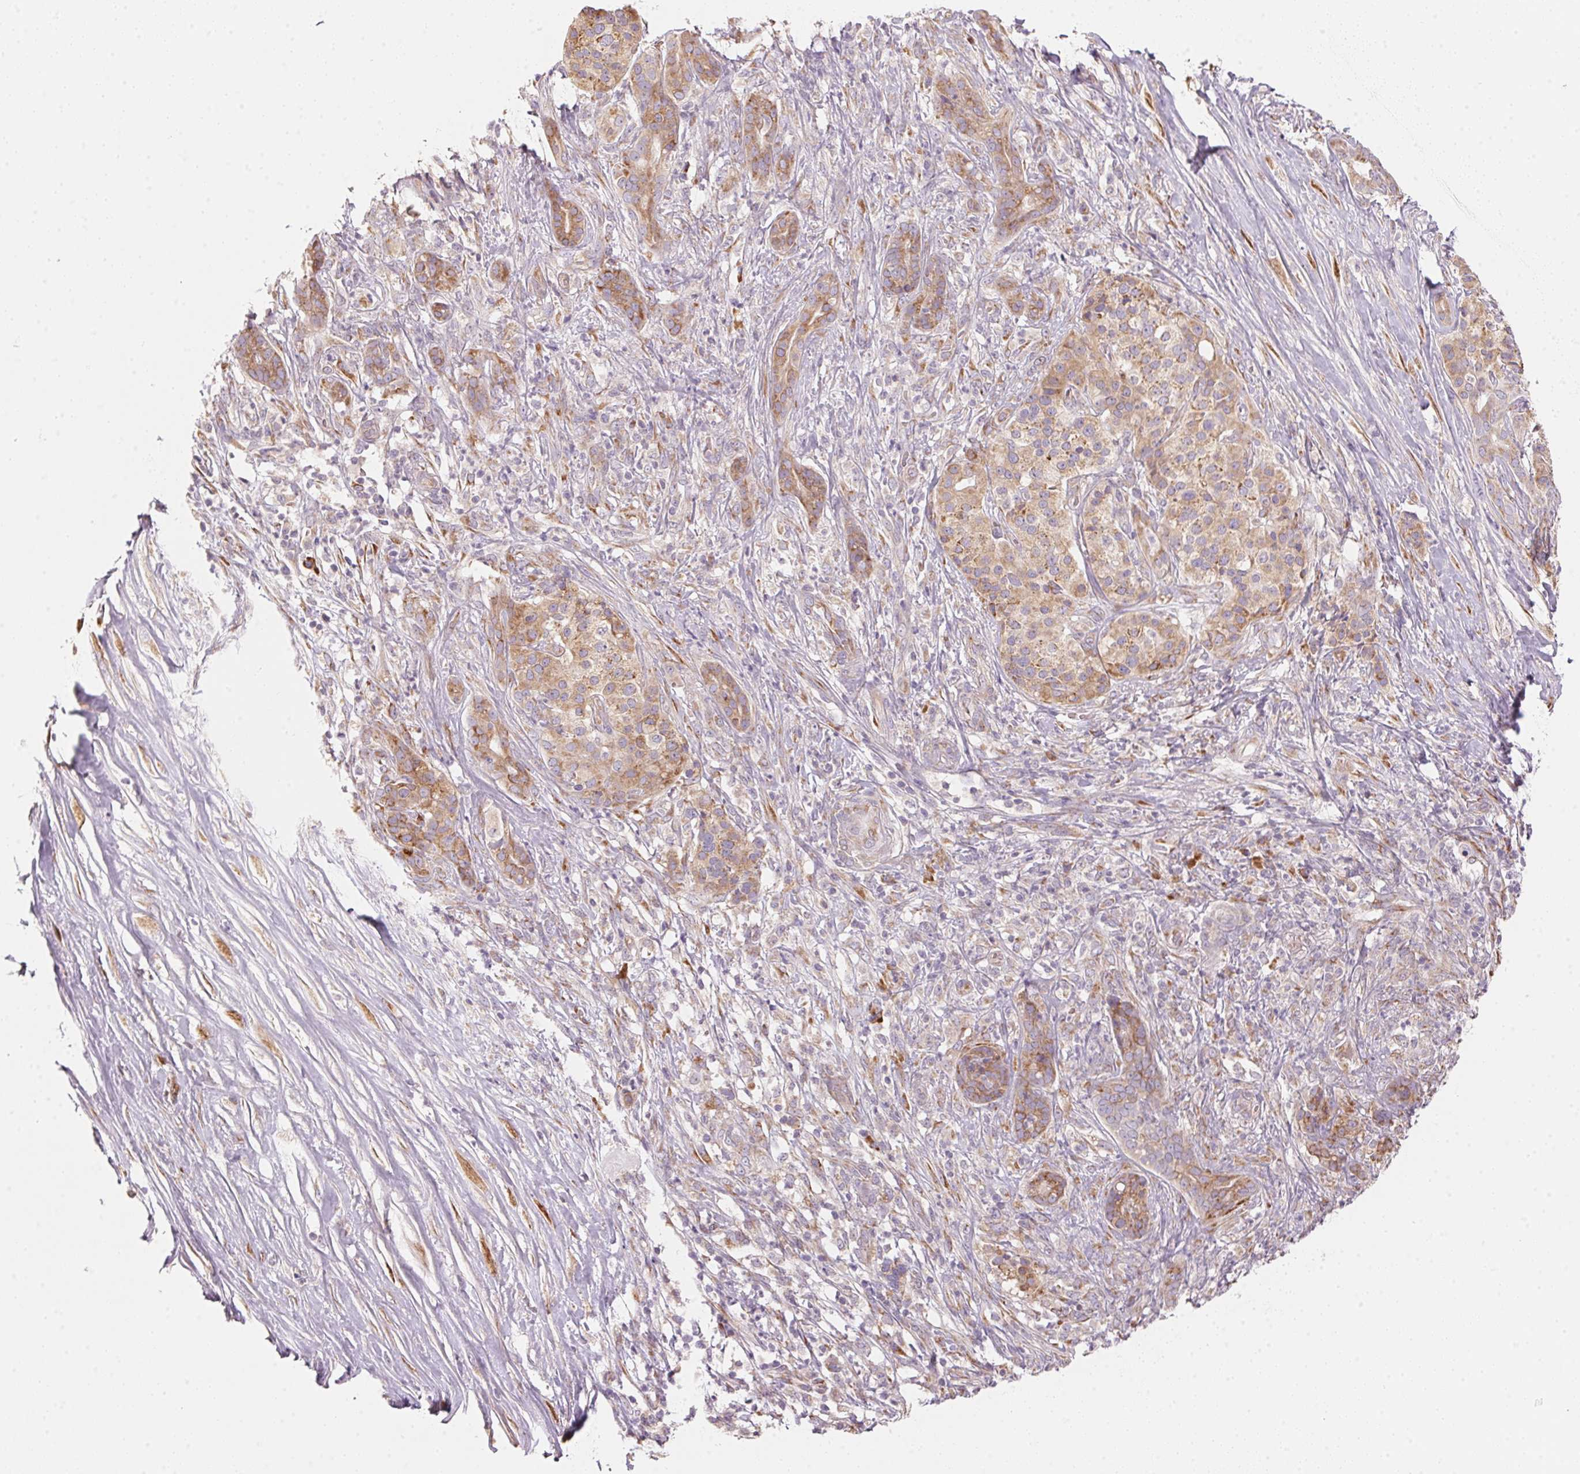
{"staining": {"intensity": "moderate", "quantity": ">75%", "location": "cytoplasmic/membranous"}, "tissue": "pancreatic cancer", "cell_type": "Tumor cells", "image_type": "cancer", "snomed": [{"axis": "morphology", "description": "Normal tissue, NOS"}, {"axis": "morphology", "description": "Inflammation, NOS"}, {"axis": "morphology", "description": "Adenocarcinoma, NOS"}, {"axis": "topography", "description": "Pancreas"}], "caption": "The photomicrograph displays immunohistochemical staining of pancreatic adenocarcinoma. There is moderate cytoplasmic/membranous staining is appreciated in about >75% of tumor cells. (IHC, brightfield microscopy, high magnification).", "gene": "BLOC1S2", "patient": {"sex": "male", "age": 57}}